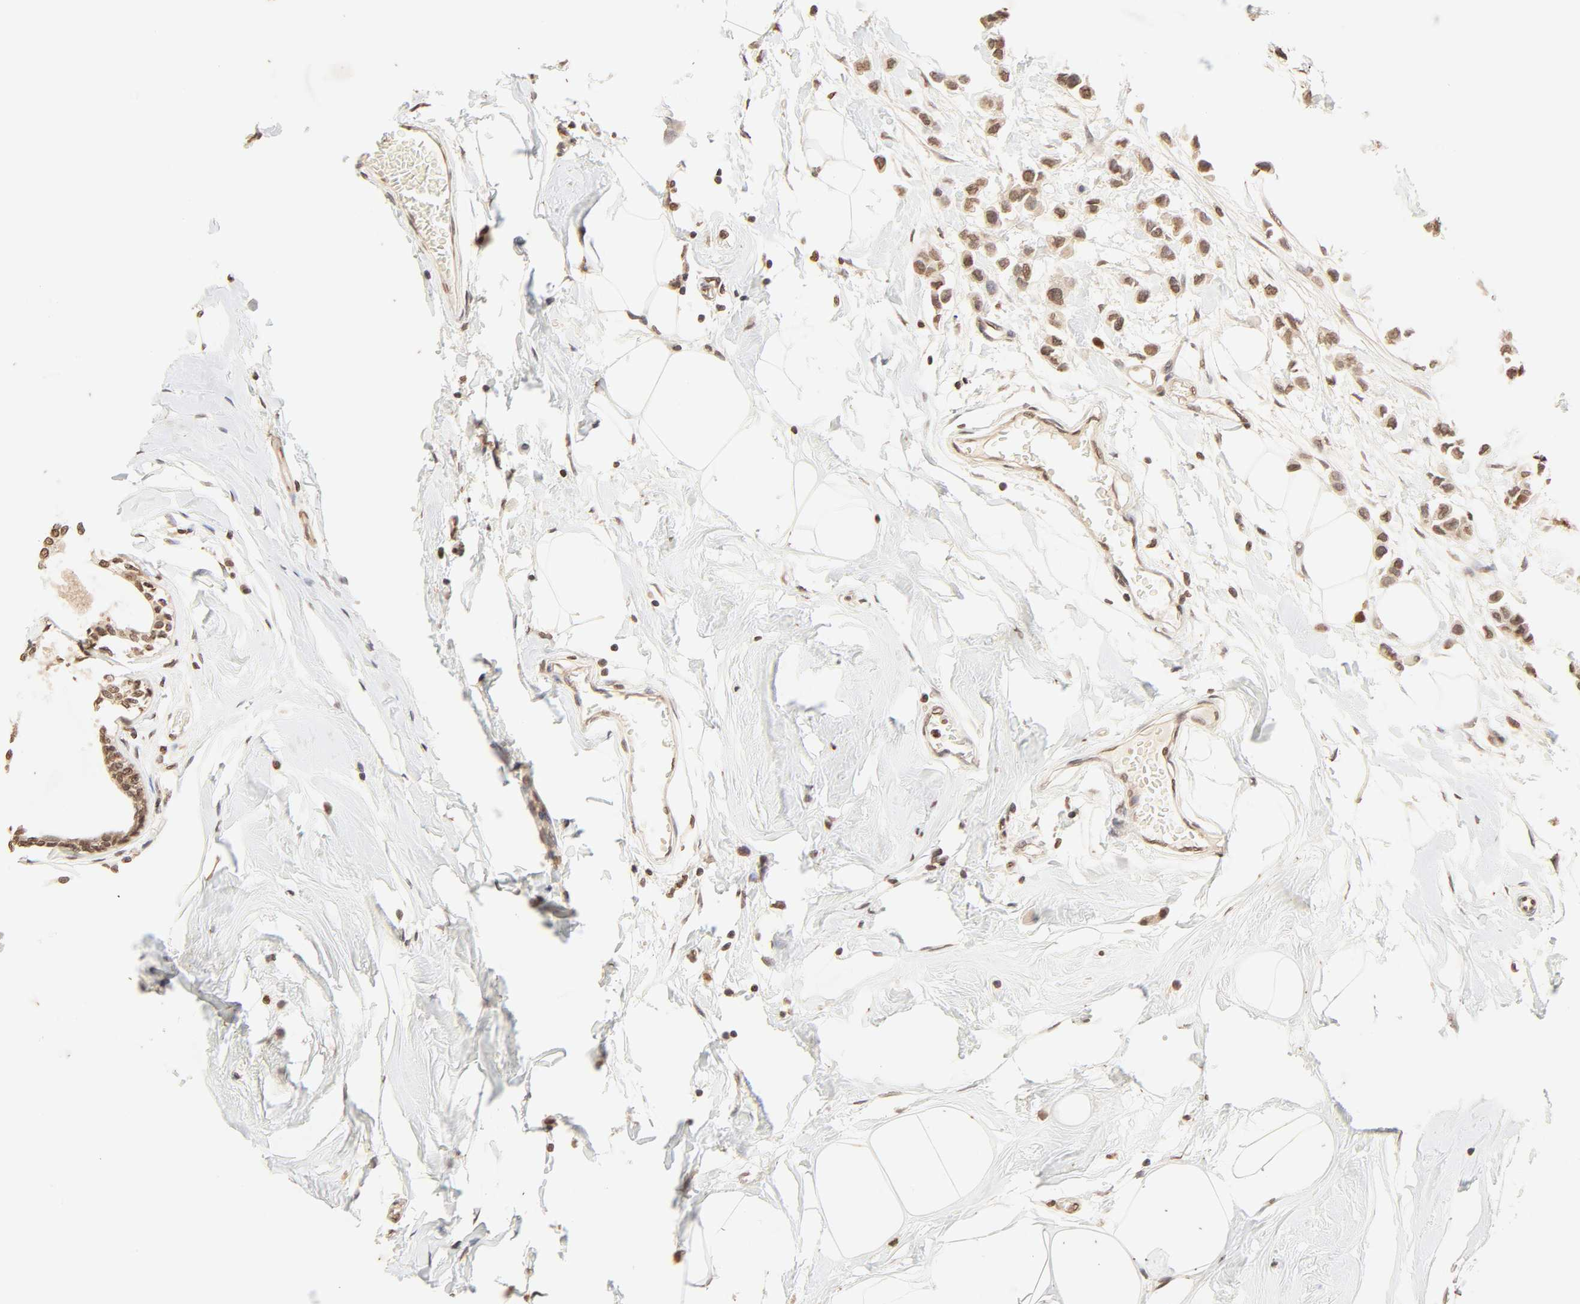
{"staining": {"intensity": "moderate", "quantity": ">75%", "location": "cytoplasmic/membranous,nuclear"}, "tissue": "breast cancer", "cell_type": "Tumor cells", "image_type": "cancer", "snomed": [{"axis": "morphology", "description": "Lobular carcinoma"}, {"axis": "topography", "description": "Breast"}], "caption": "The image shows immunohistochemical staining of breast cancer. There is moderate cytoplasmic/membranous and nuclear staining is appreciated in about >75% of tumor cells.", "gene": "TBL1X", "patient": {"sex": "female", "age": 51}}